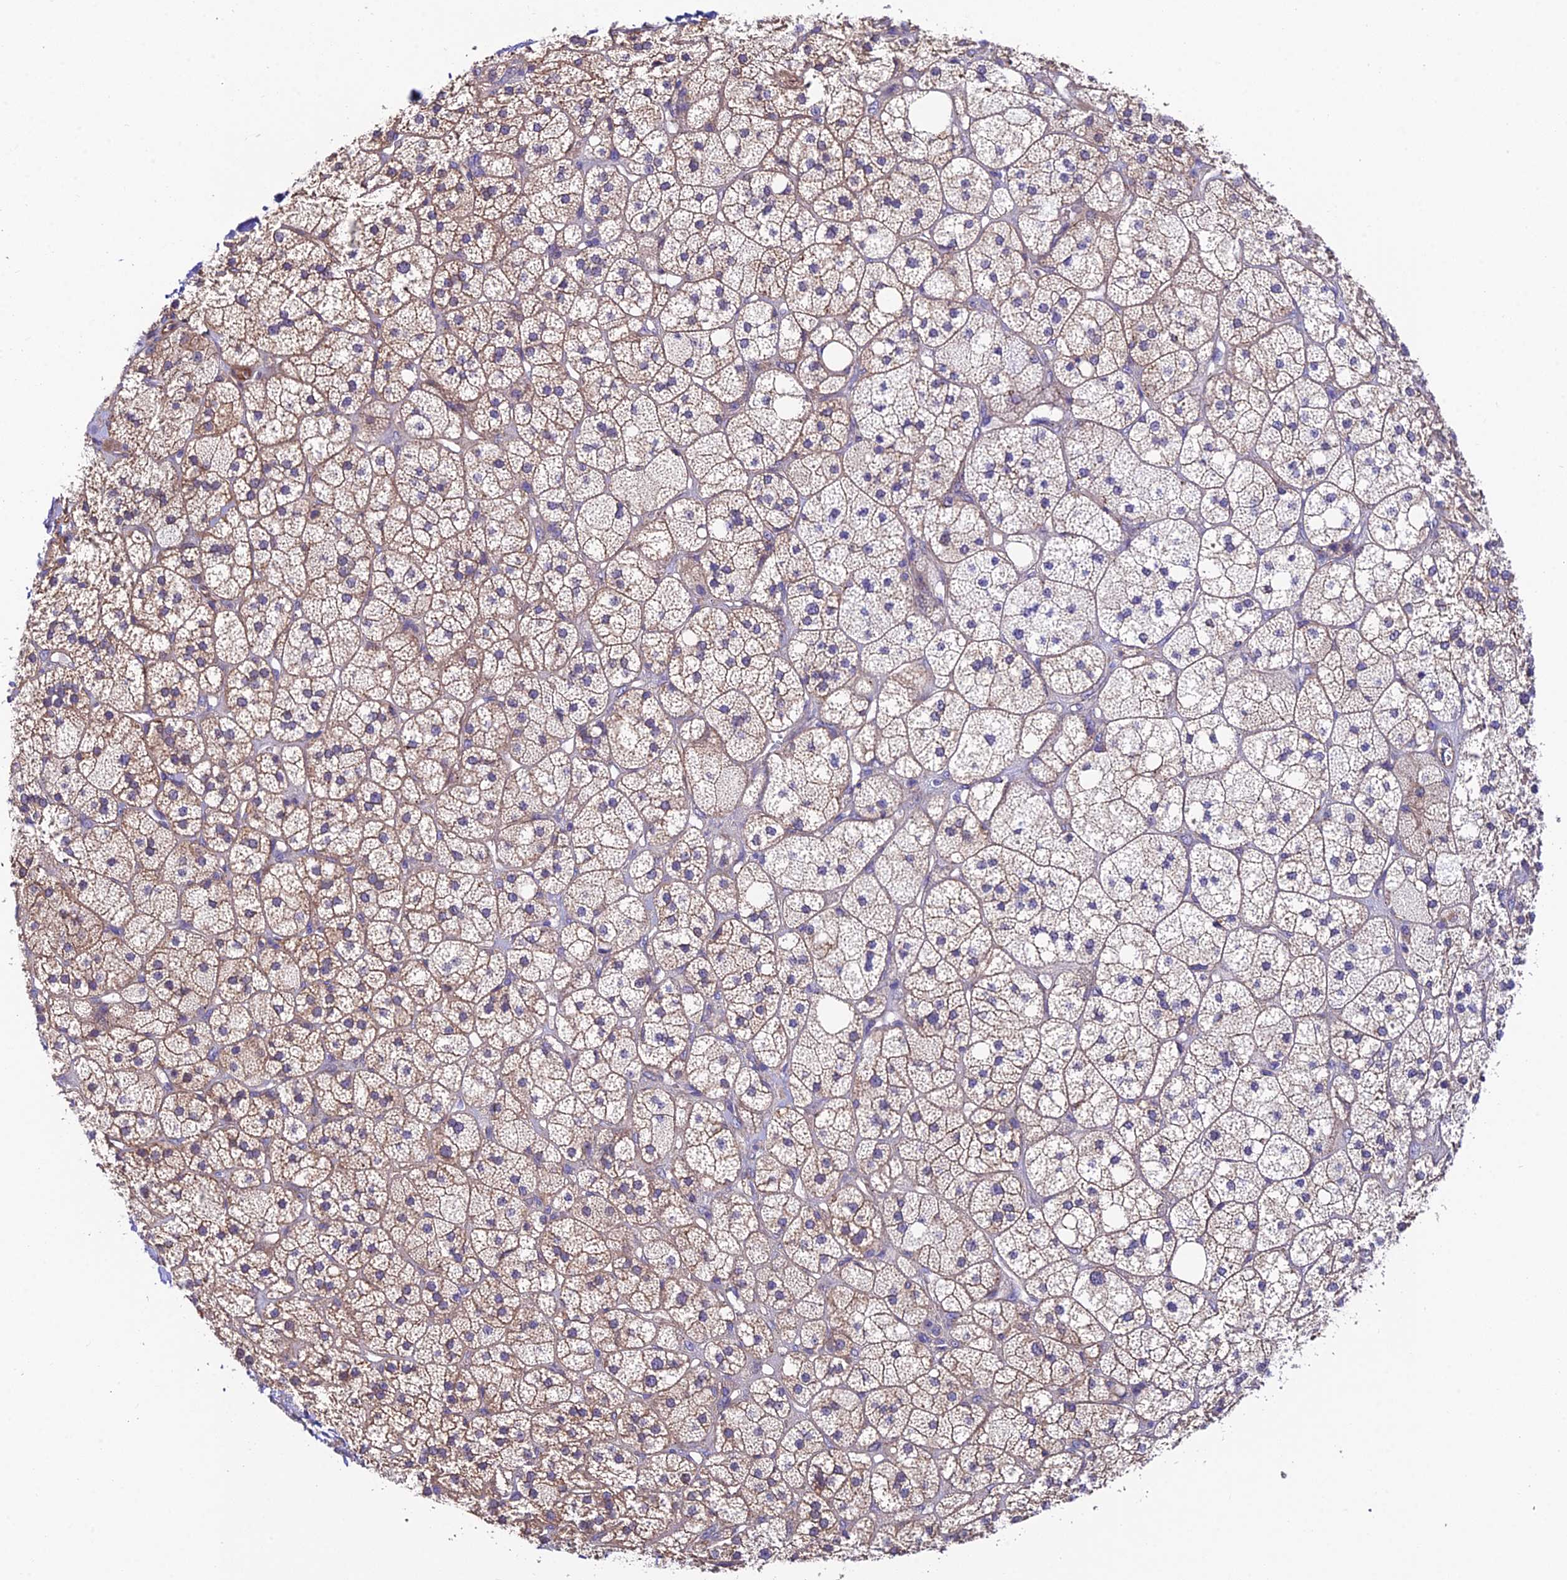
{"staining": {"intensity": "moderate", "quantity": "25%-75%", "location": "cytoplasmic/membranous"}, "tissue": "adrenal gland", "cell_type": "Glandular cells", "image_type": "normal", "snomed": [{"axis": "morphology", "description": "Normal tissue, NOS"}, {"axis": "topography", "description": "Adrenal gland"}], "caption": "The photomicrograph demonstrates a brown stain indicating the presence of a protein in the cytoplasmic/membranous of glandular cells in adrenal gland. Using DAB (brown) and hematoxylin (blue) stains, captured at high magnification using brightfield microscopy.", "gene": "QRFP", "patient": {"sex": "male", "age": 61}}